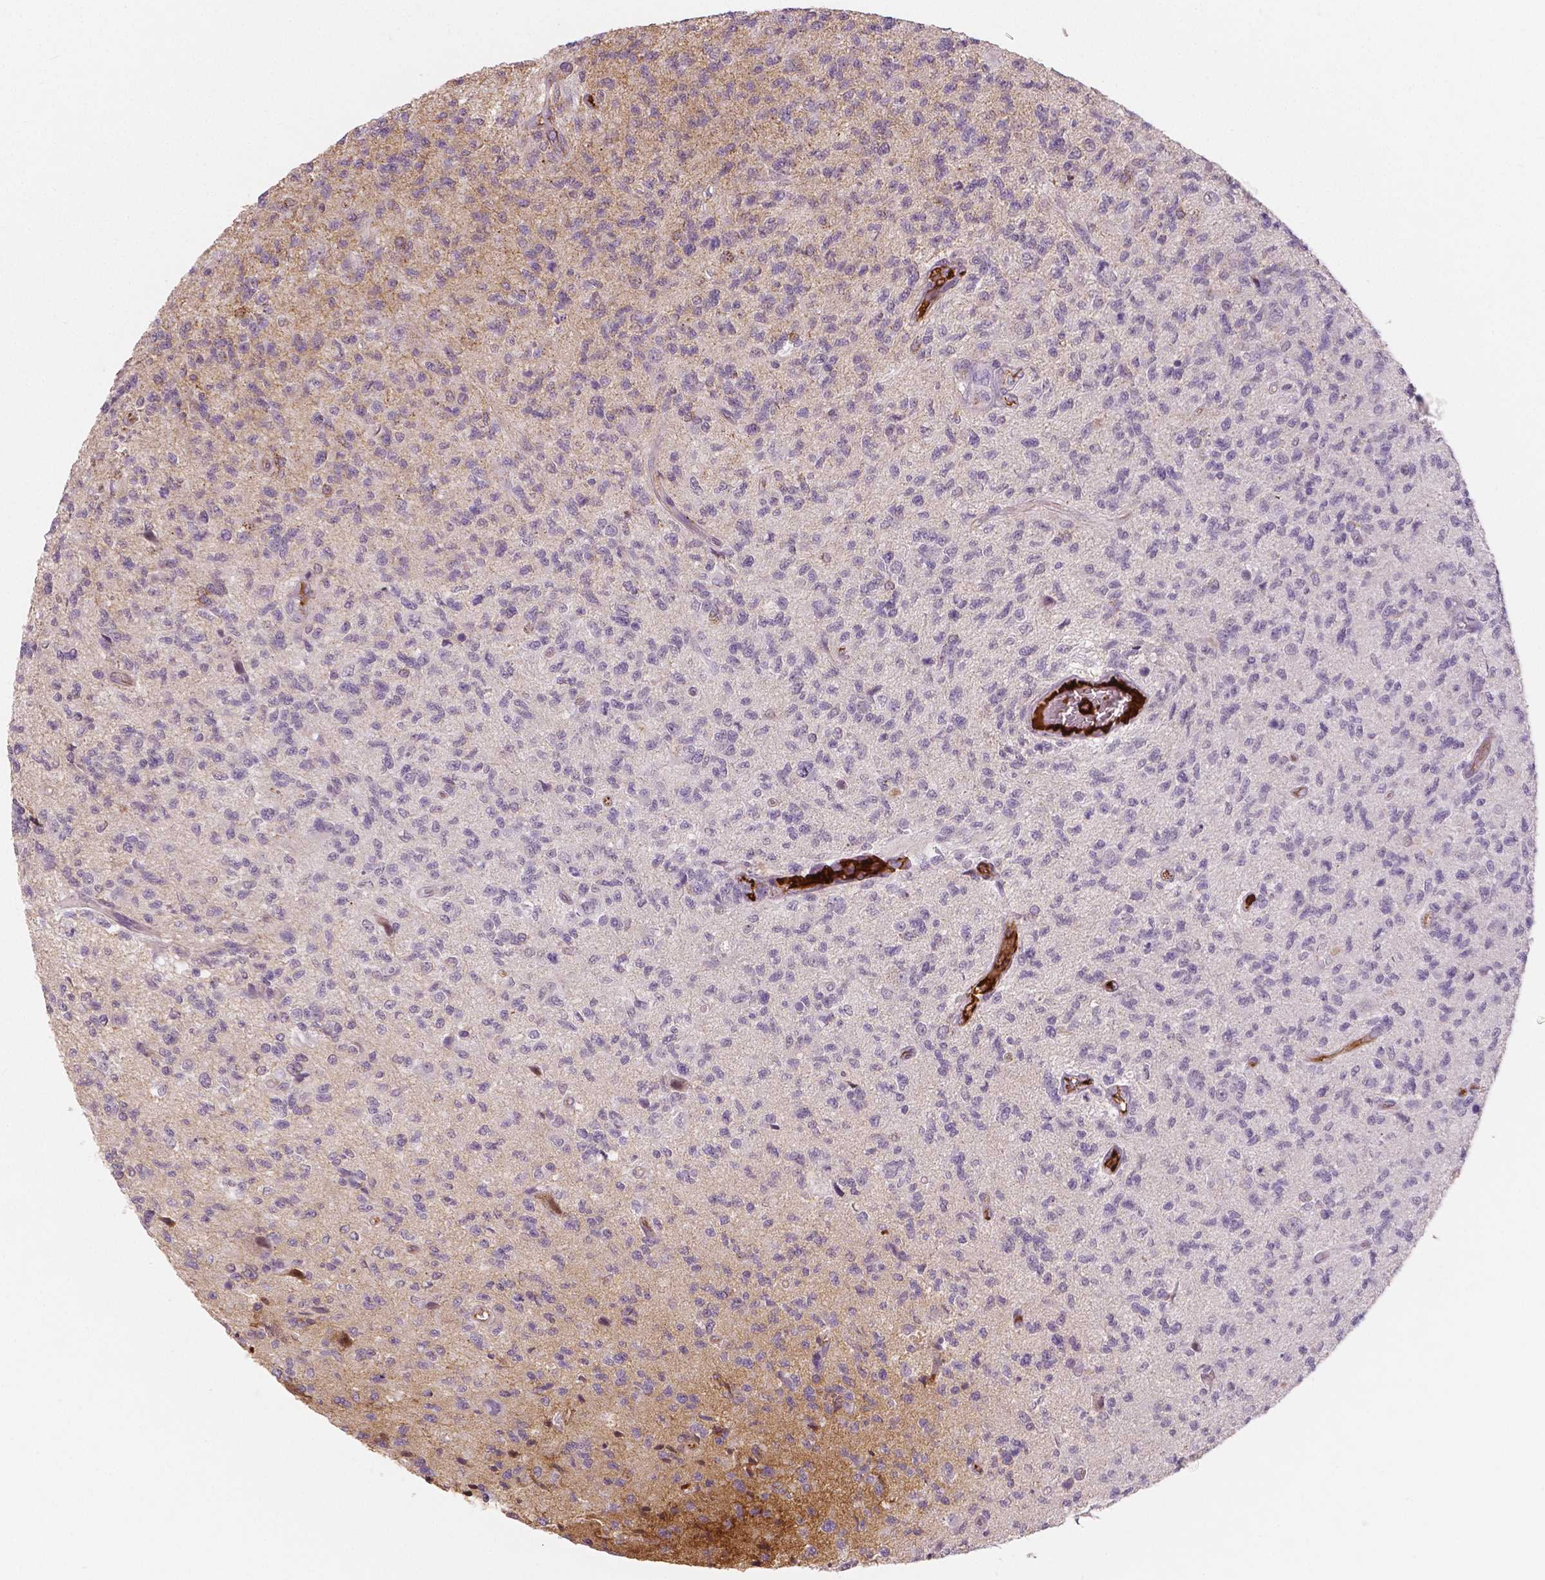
{"staining": {"intensity": "negative", "quantity": "none", "location": "none"}, "tissue": "glioma", "cell_type": "Tumor cells", "image_type": "cancer", "snomed": [{"axis": "morphology", "description": "Glioma, malignant, High grade"}, {"axis": "topography", "description": "Brain"}], "caption": "DAB (3,3'-diaminobenzidine) immunohistochemical staining of human malignant glioma (high-grade) exhibits no significant positivity in tumor cells.", "gene": "APOA4", "patient": {"sex": "male", "age": 56}}